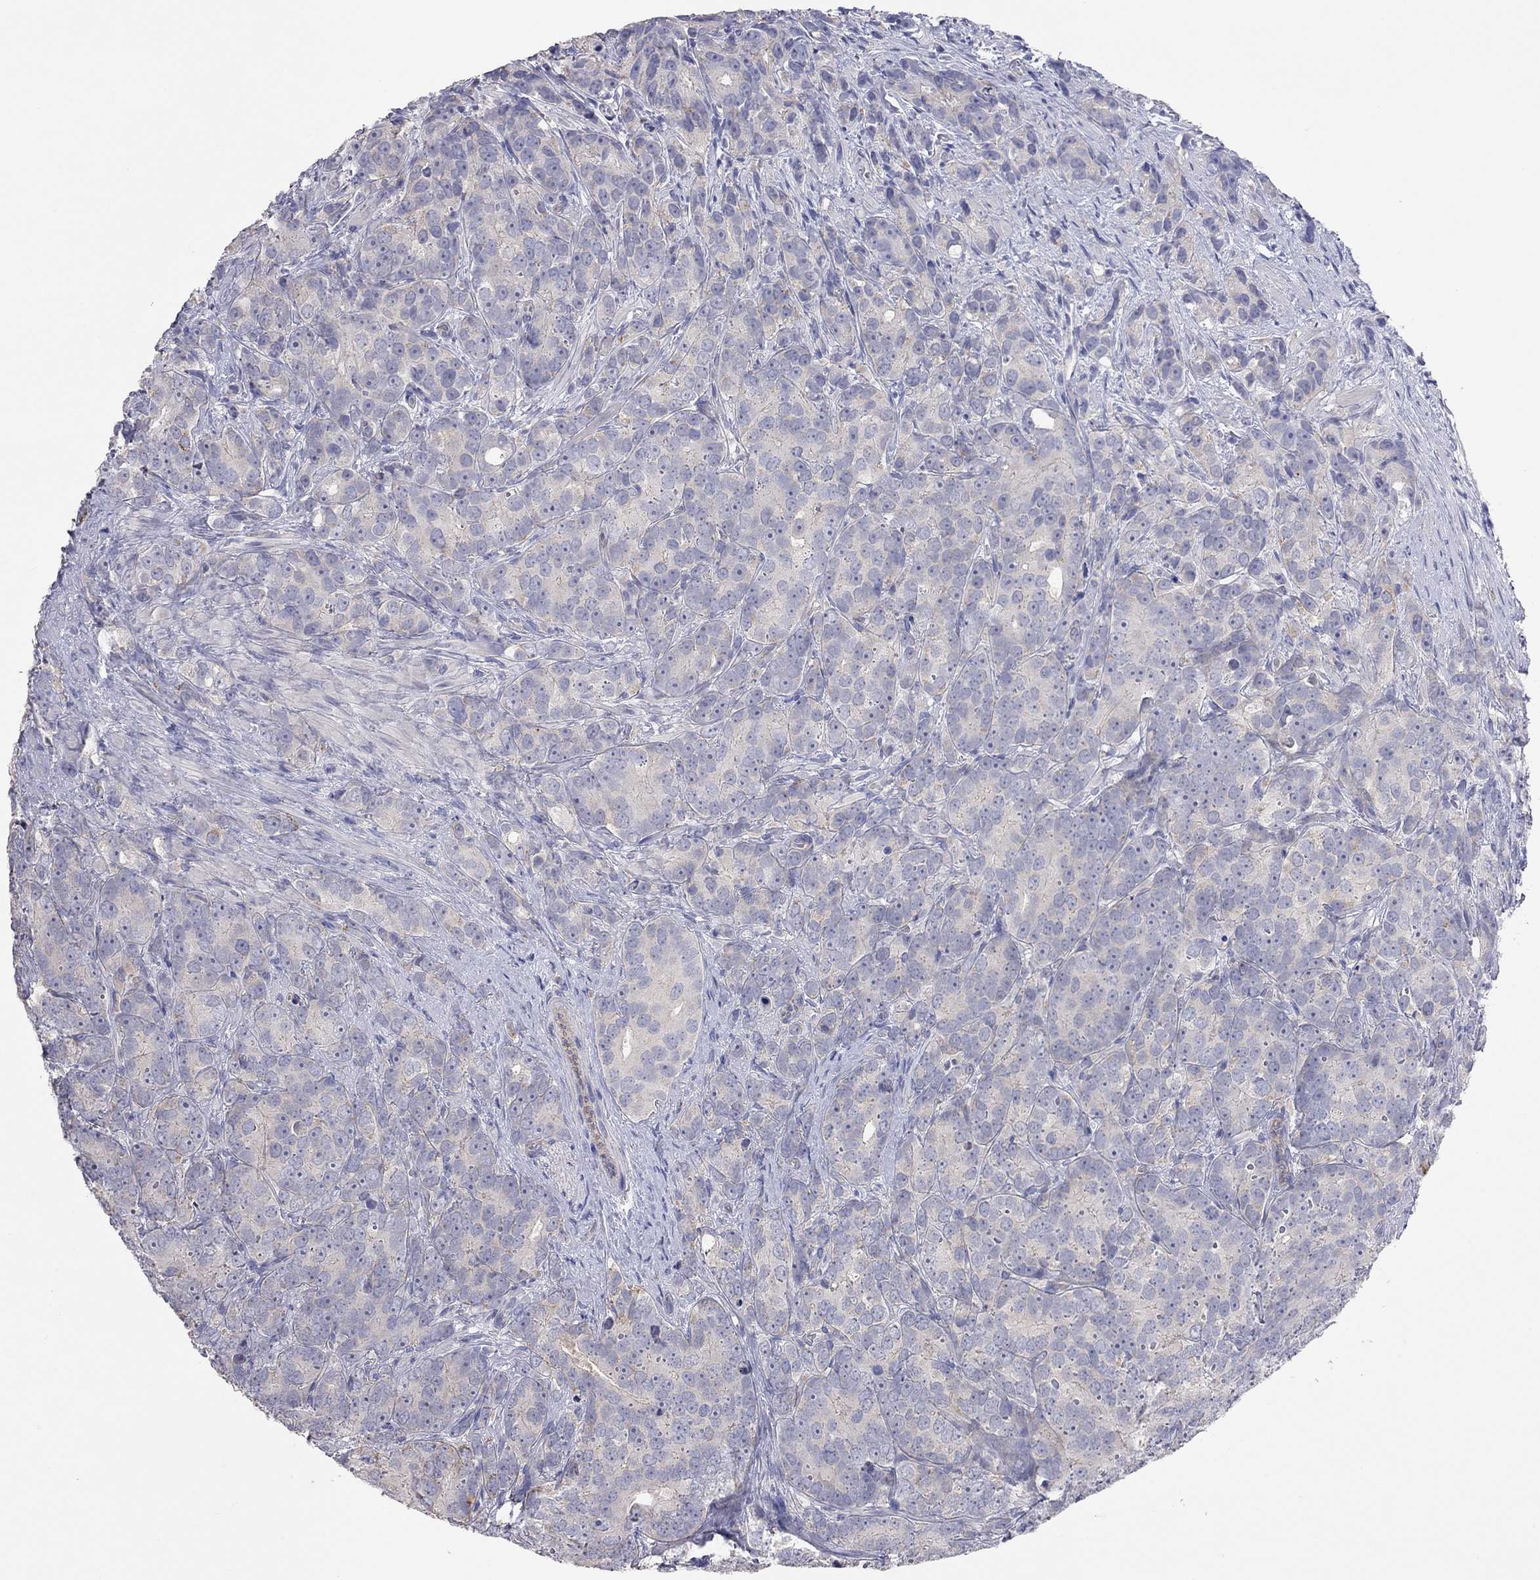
{"staining": {"intensity": "negative", "quantity": "none", "location": "none"}, "tissue": "prostate cancer", "cell_type": "Tumor cells", "image_type": "cancer", "snomed": [{"axis": "morphology", "description": "Adenocarcinoma, High grade"}, {"axis": "topography", "description": "Prostate"}], "caption": "Immunohistochemistry (IHC) photomicrograph of neoplastic tissue: human prostate cancer (high-grade adenocarcinoma) stained with DAB displays no significant protein expression in tumor cells.", "gene": "KCNB1", "patient": {"sex": "male", "age": 90}}